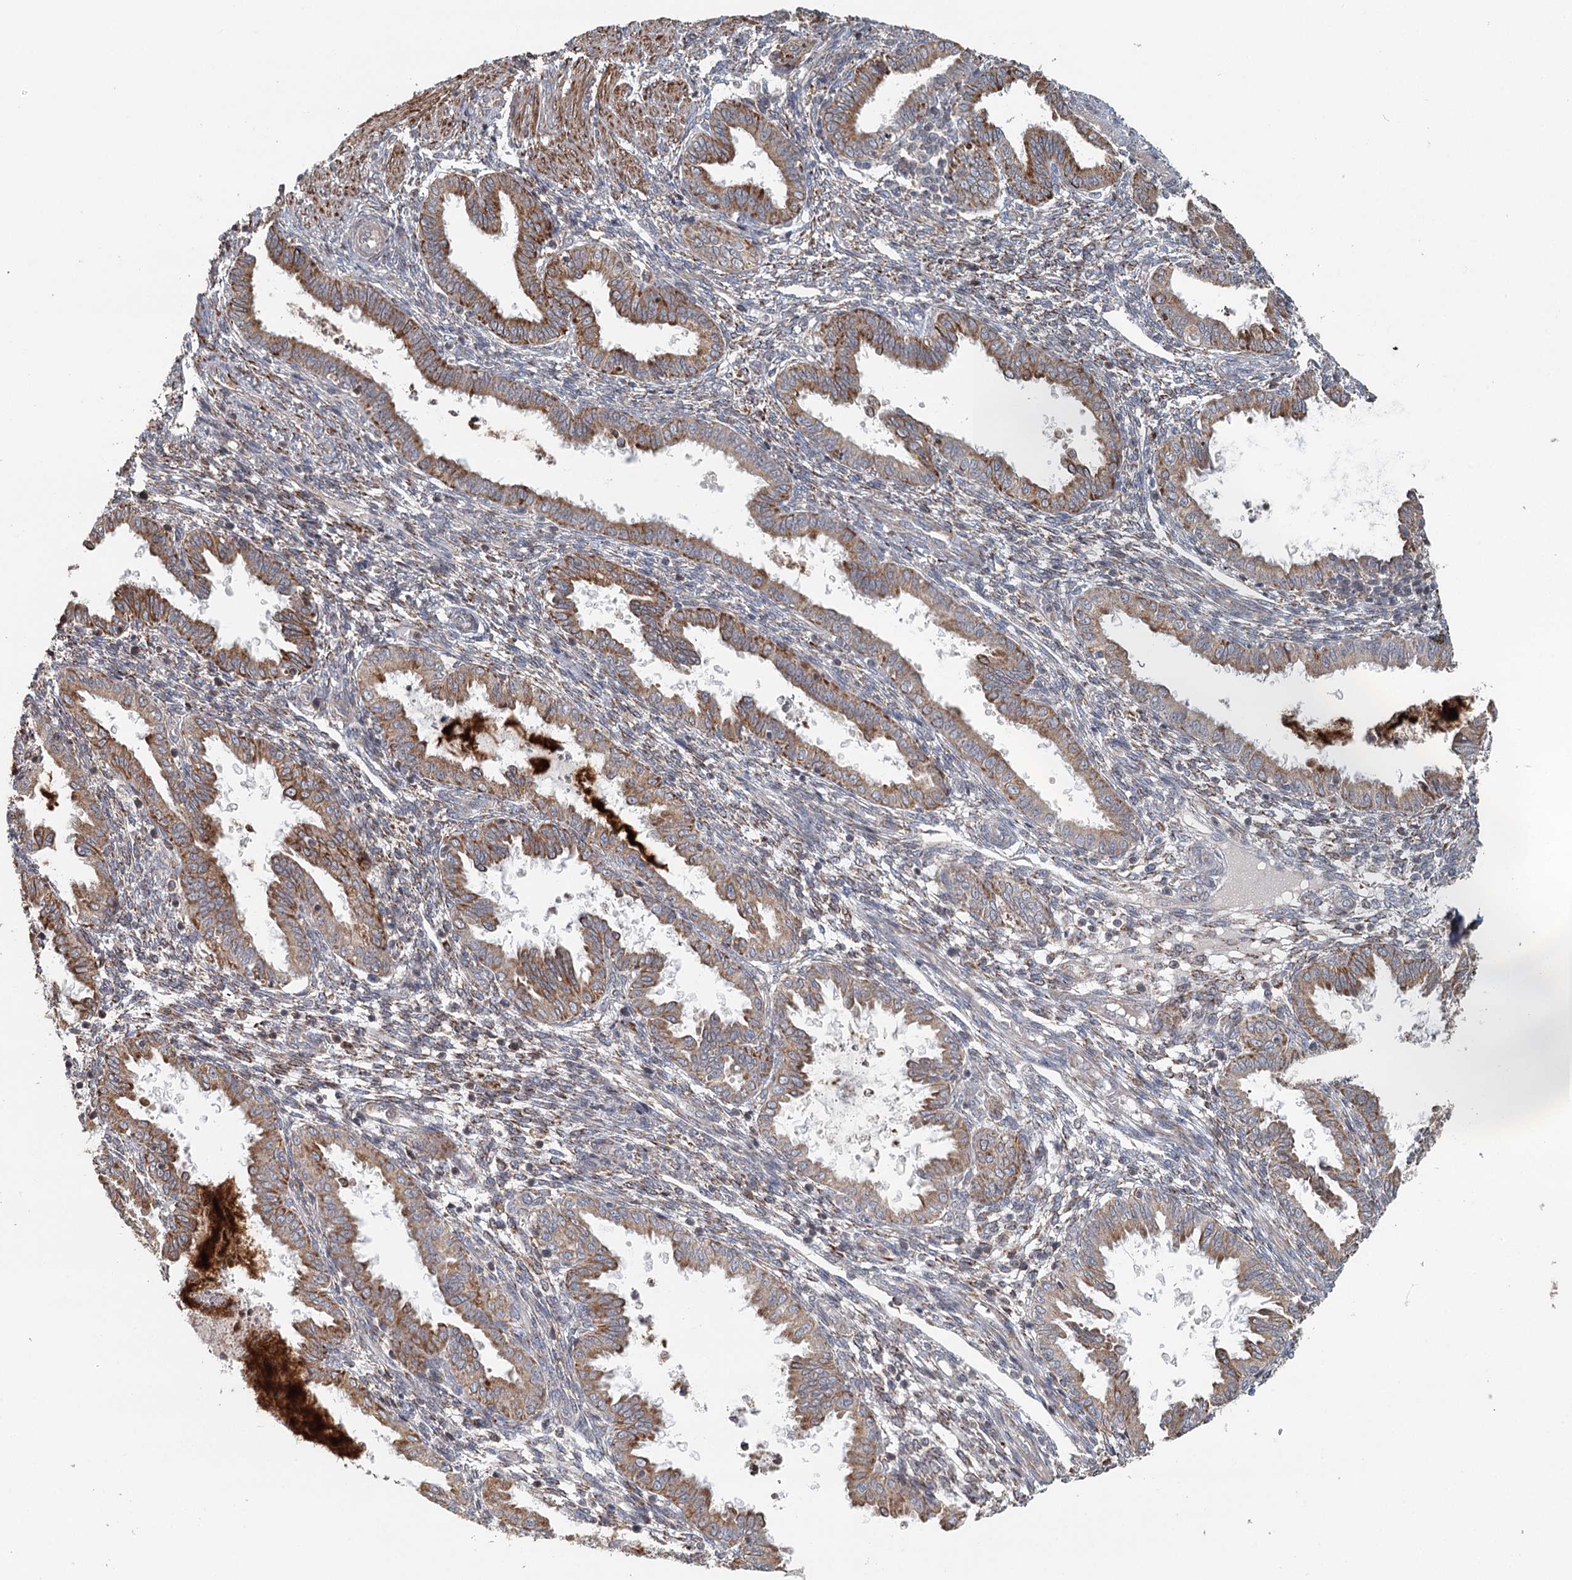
{"staining": {"intensity": "weak", "quantity": "25%-75%", "location": "cytoplasmic/membranous"}, "tissue": "endometrium", "cell_type": "Cells in endometrial stroma", "image_type": "normal", "snomed": [{"axis": "morphology", "description": "Normal tissue, NOS"}, {"axis": "topography", "description": "Endometrium"}], "caption": "Protein staining reveals weak cytoplasmic/membranous positivity in about 25%-75% of cells in endometrial stroma in normal endometrium. (IHC, brightfield microscopy, high magnification).", "gene": "RNF111", "patient": {"sex": "female", "age": 33}}